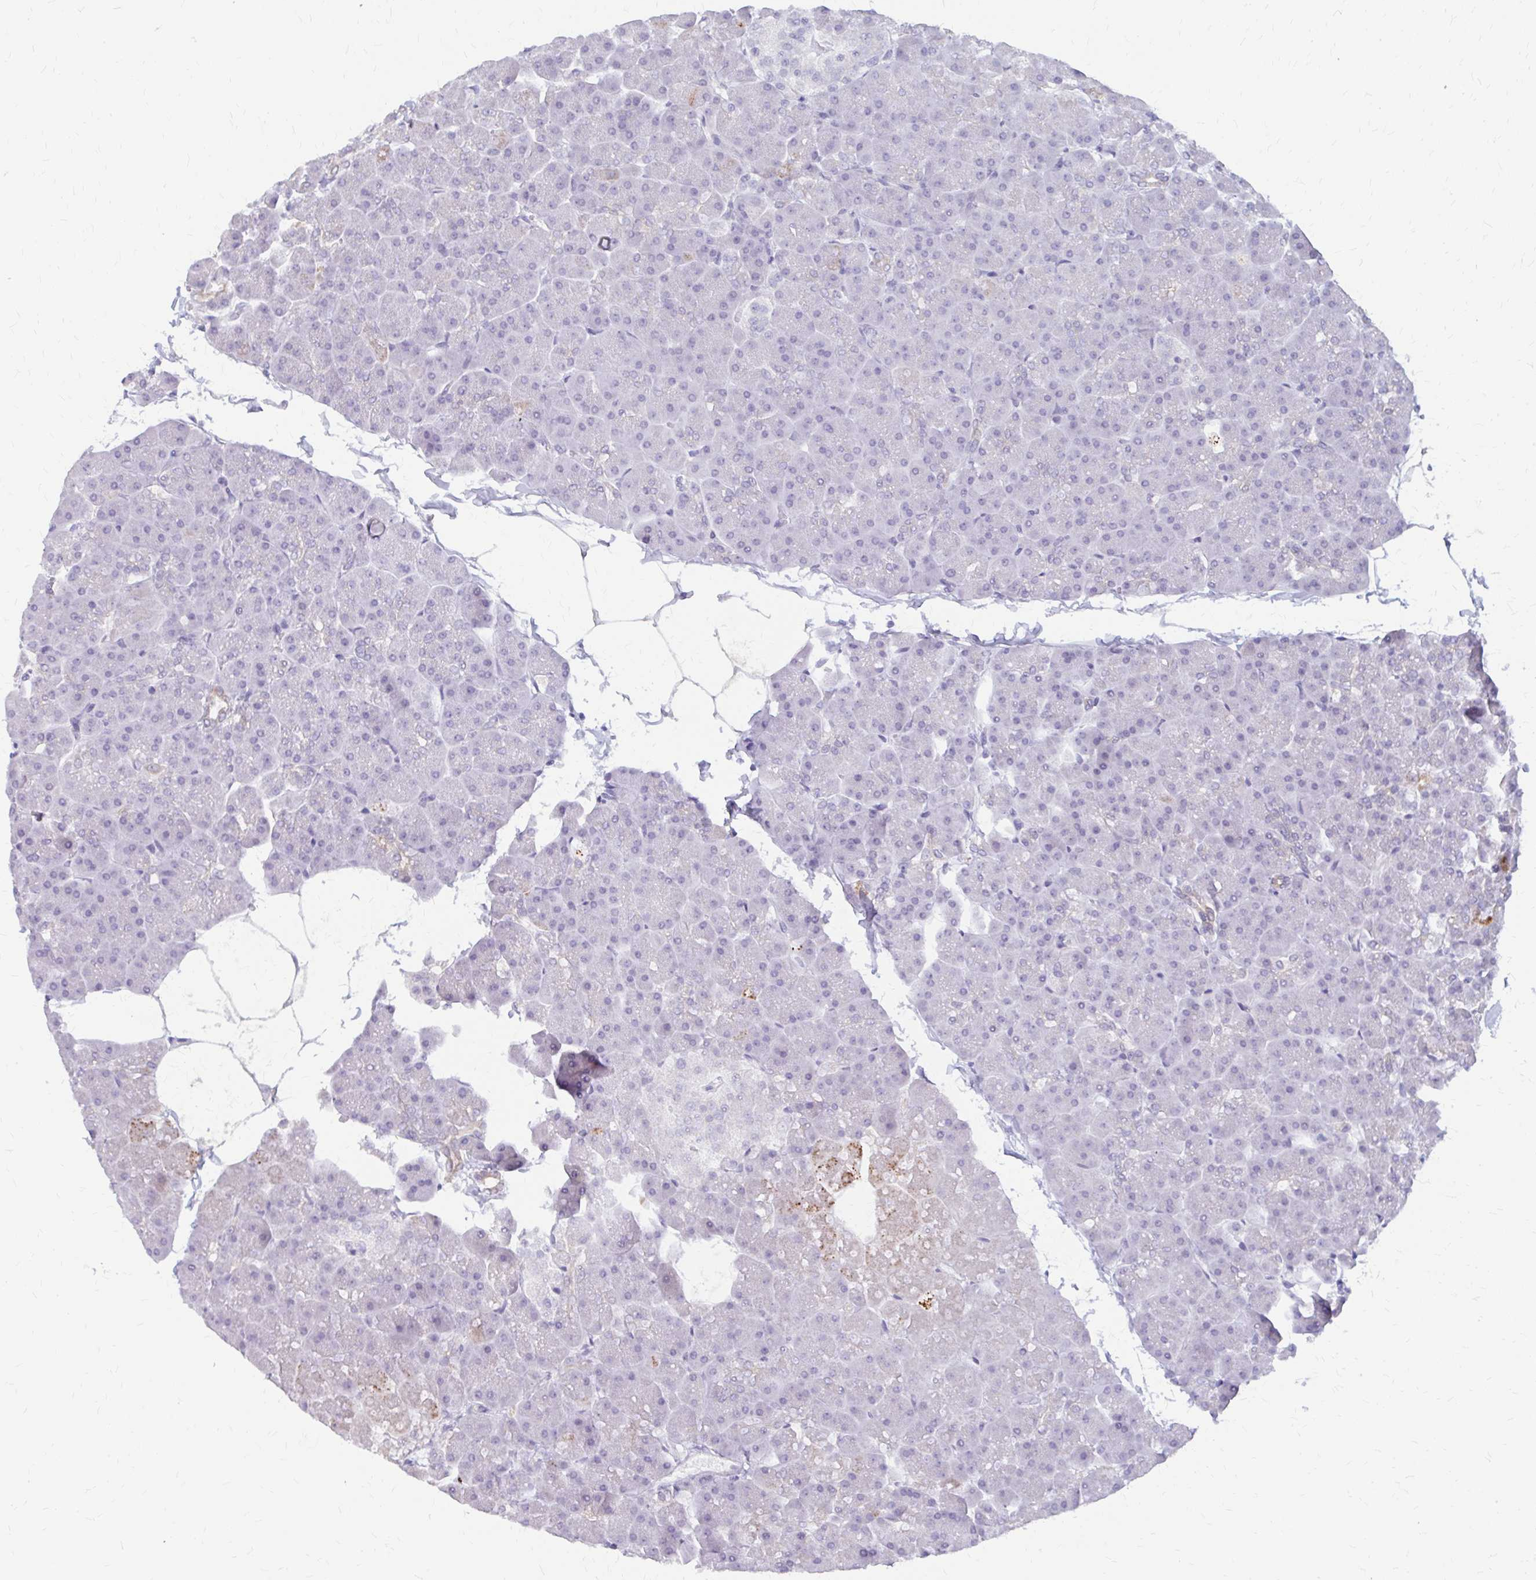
{"staining": {"intensity": "moderate", "quantity": "<25%", "location": "cytoplasmic/membranous"}, "tissue": "pancreas", "cell_type": "Exocrine glandular cells", "image_type": "normal", "snomed": [{"axis": "morphology", "description": "Normal tissue, NOS"}, {"axis": "topography", "description": "Pancreas"}], "caption": "Immunohistochemical staining of benign human pancreas shows <25% levels of moderate cytoplasmic/membranous protein expression in about <25% of exocrine glandular cells.", "gene": "RGS16", "patient": {"sex": "male", "age": 35}}